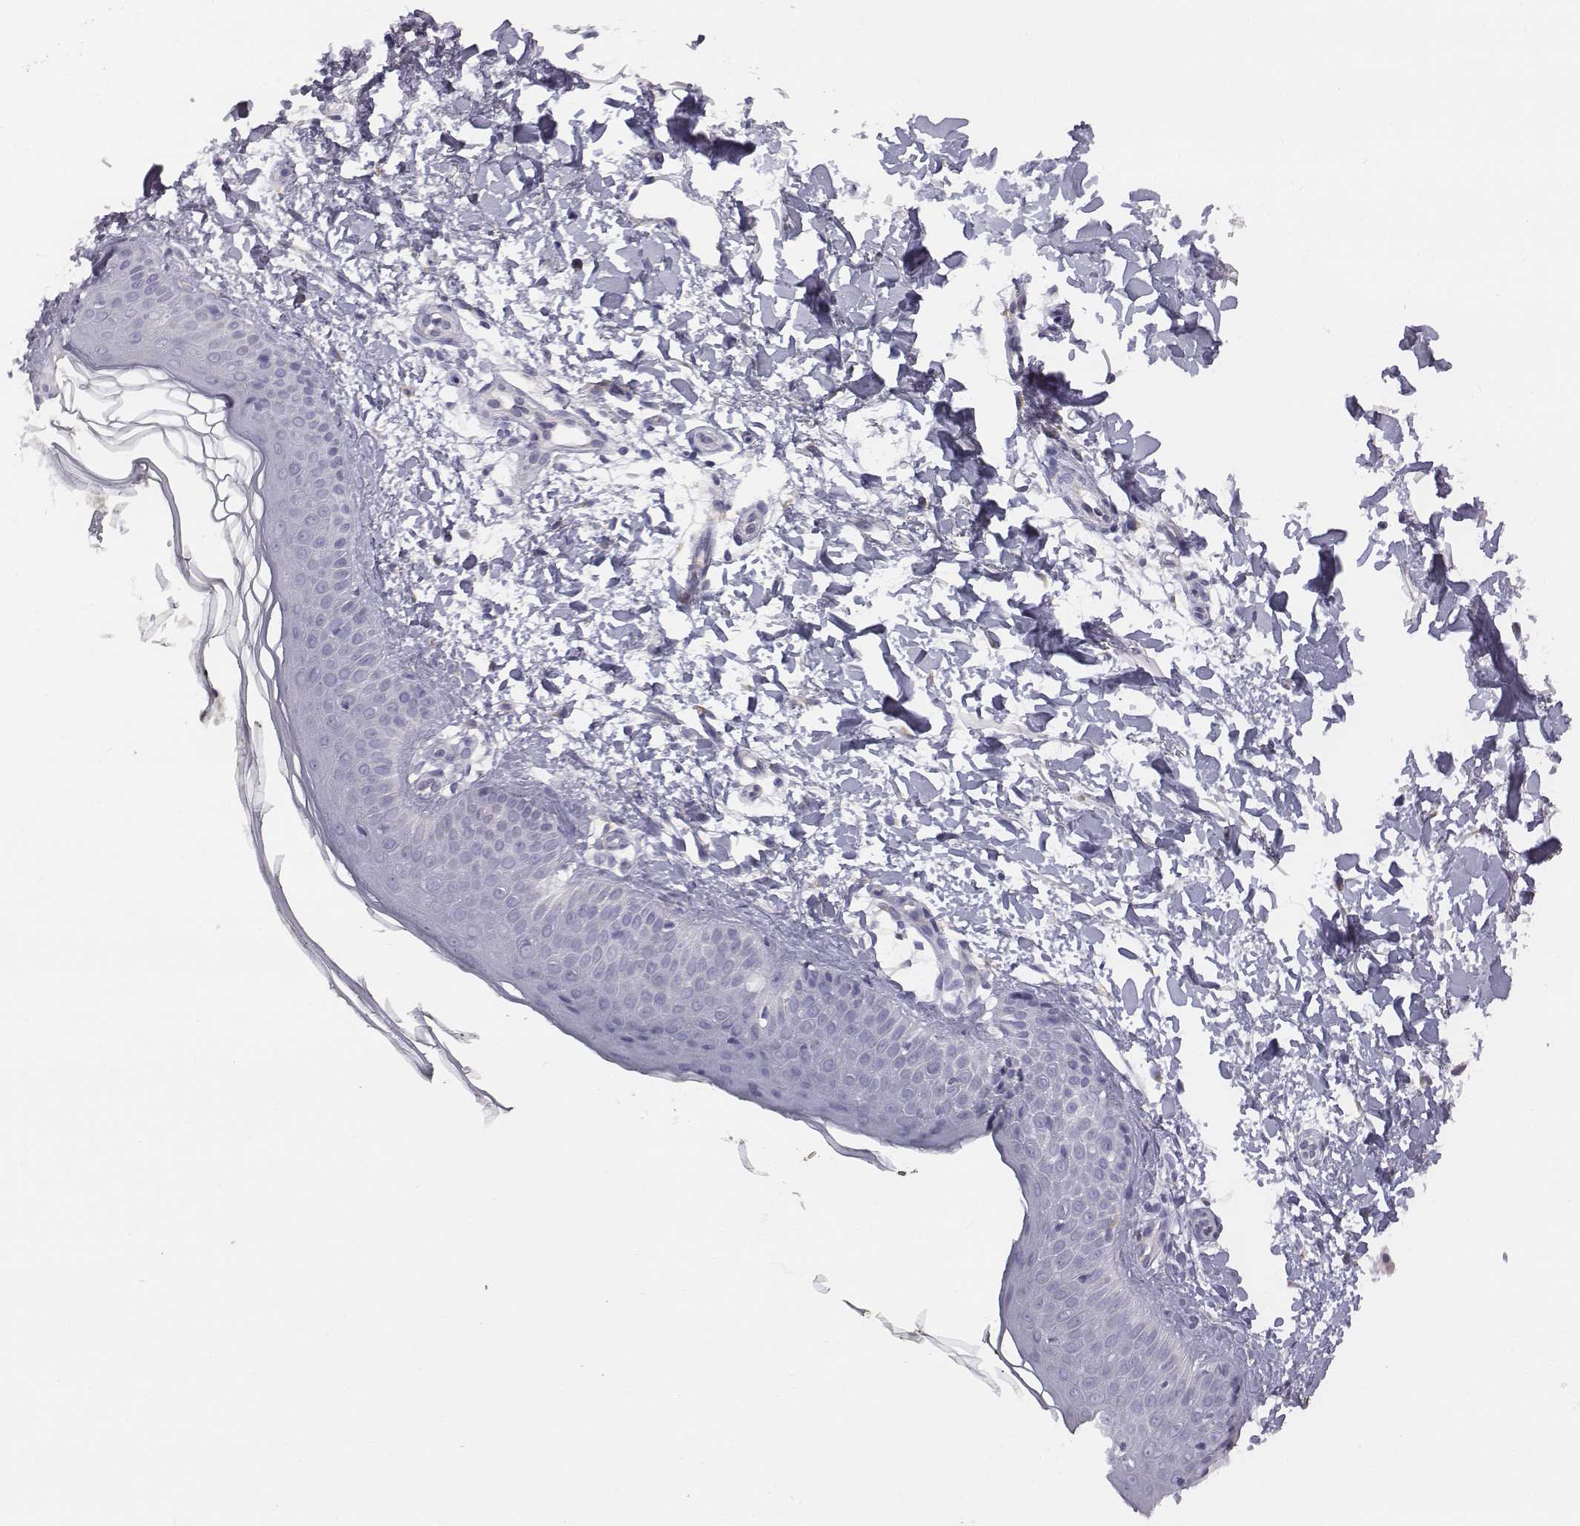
{"staining": {"intensity": "negative", "quantity": "none", "location": "none"}, "tissue": "skin", "cell_type": "Fibroblasts", "image_type": "normal", "snomed": [{"axis": "morphology", "description": "Normal tissue, NOS"}, {"axis": "topography", "description": "Skin"}], "caption": "DAB immunohistochemical staining of benign human skin demonstrates no significant expression in fibroblasts.", "gene": "C6orf58", "patient": {"sex": "female", "age": 62}}